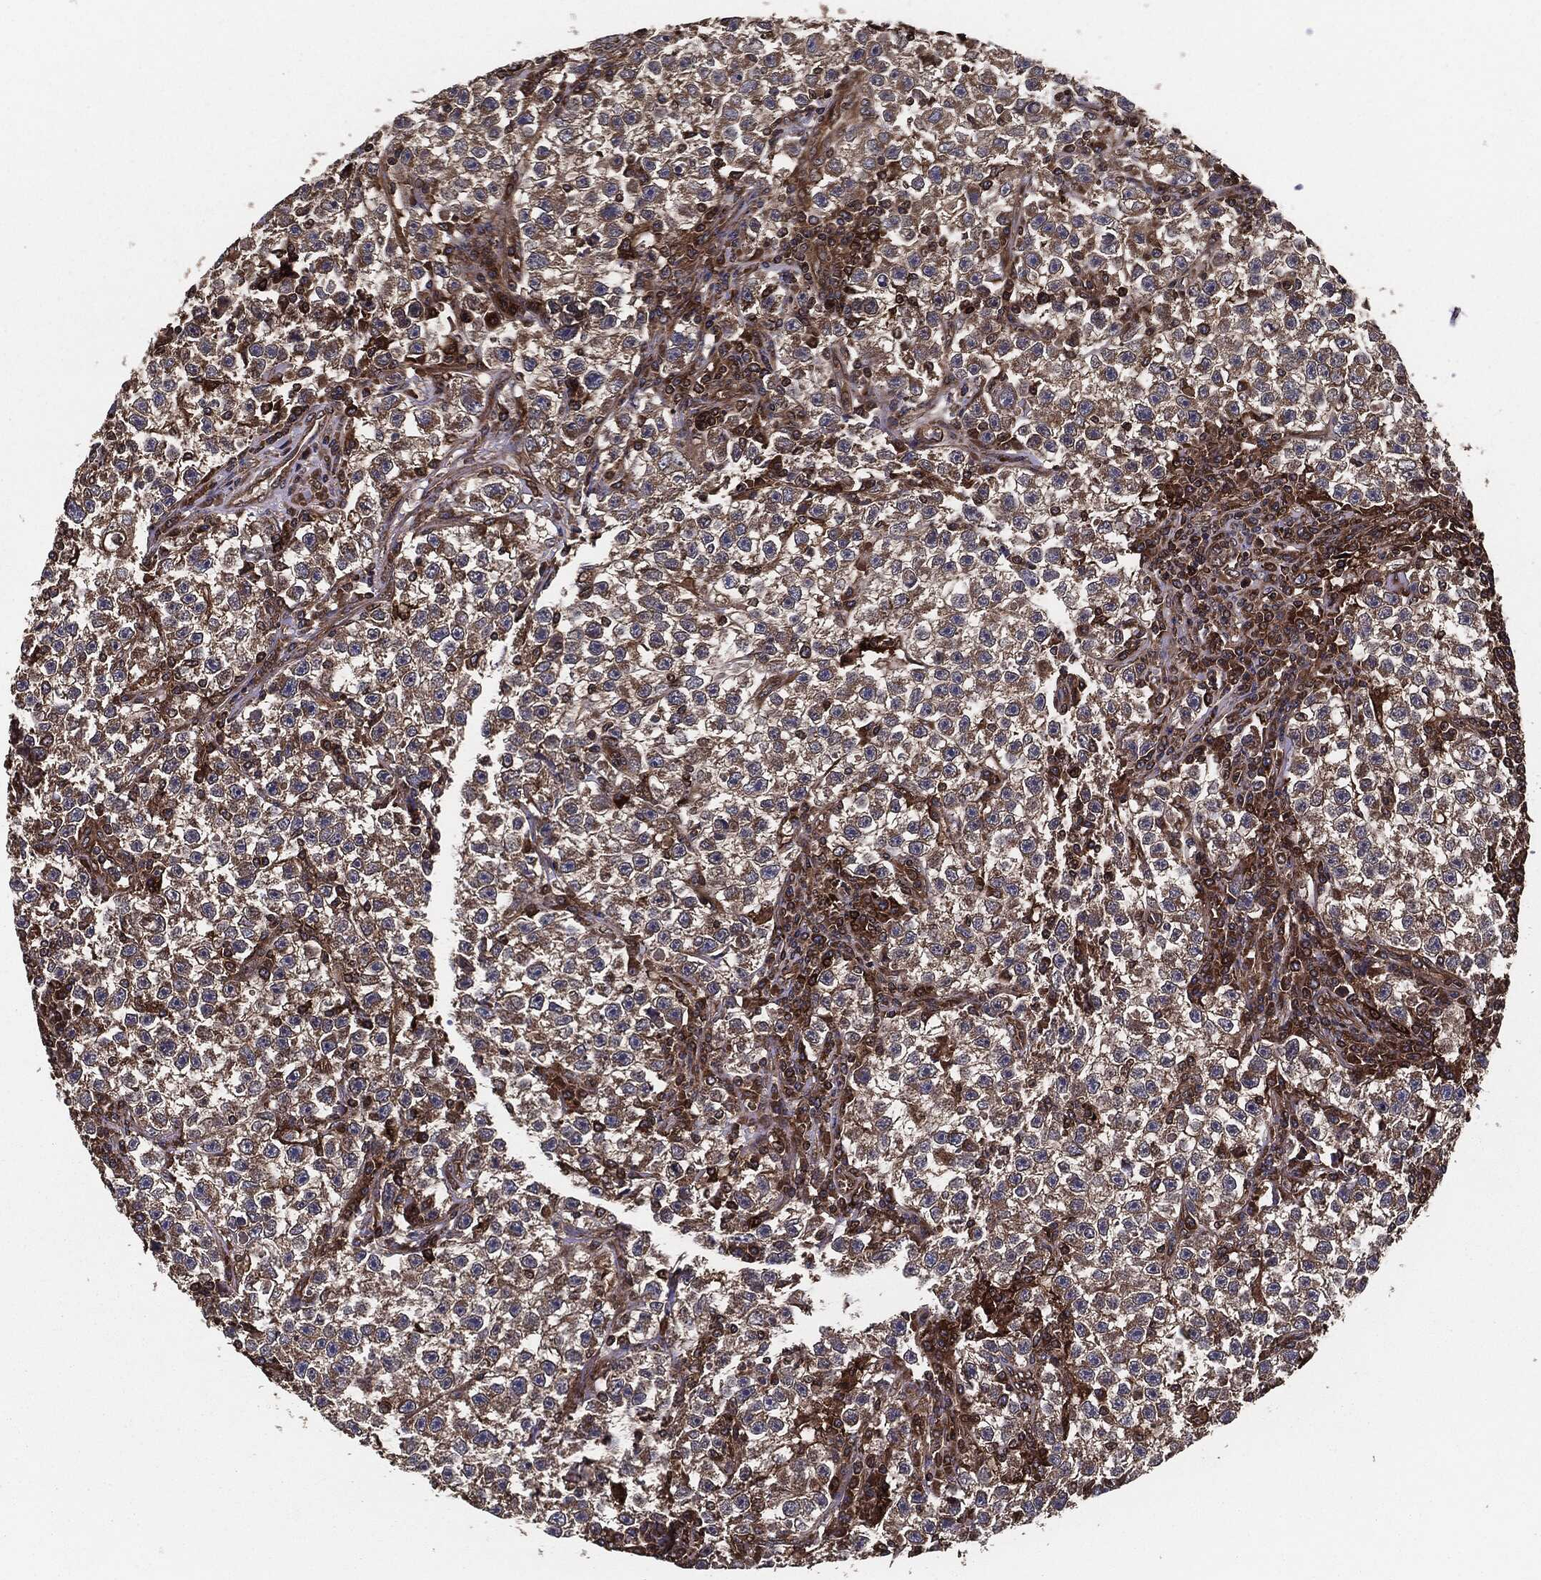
{"staining": {"intensity": "weak", "quantity": ">75%", "location": "cytoplasmic/membranous"}, "tissue": "testis cancer", "cell_type": "Tumor cells", "image_type": "cancer", "snomed": [{"axis": "morphology", "description": "Seminoma, NOS"}, {"axis": "topography", "description": "Testis"}], "caption": "A micrograph of testis cancer stained for a protein exhibits weak cytoplasmic/membranous brown staining in tumor cells.", "gene": "RAP1GDS1", "patient": {"sex": "male", "age": 22}}